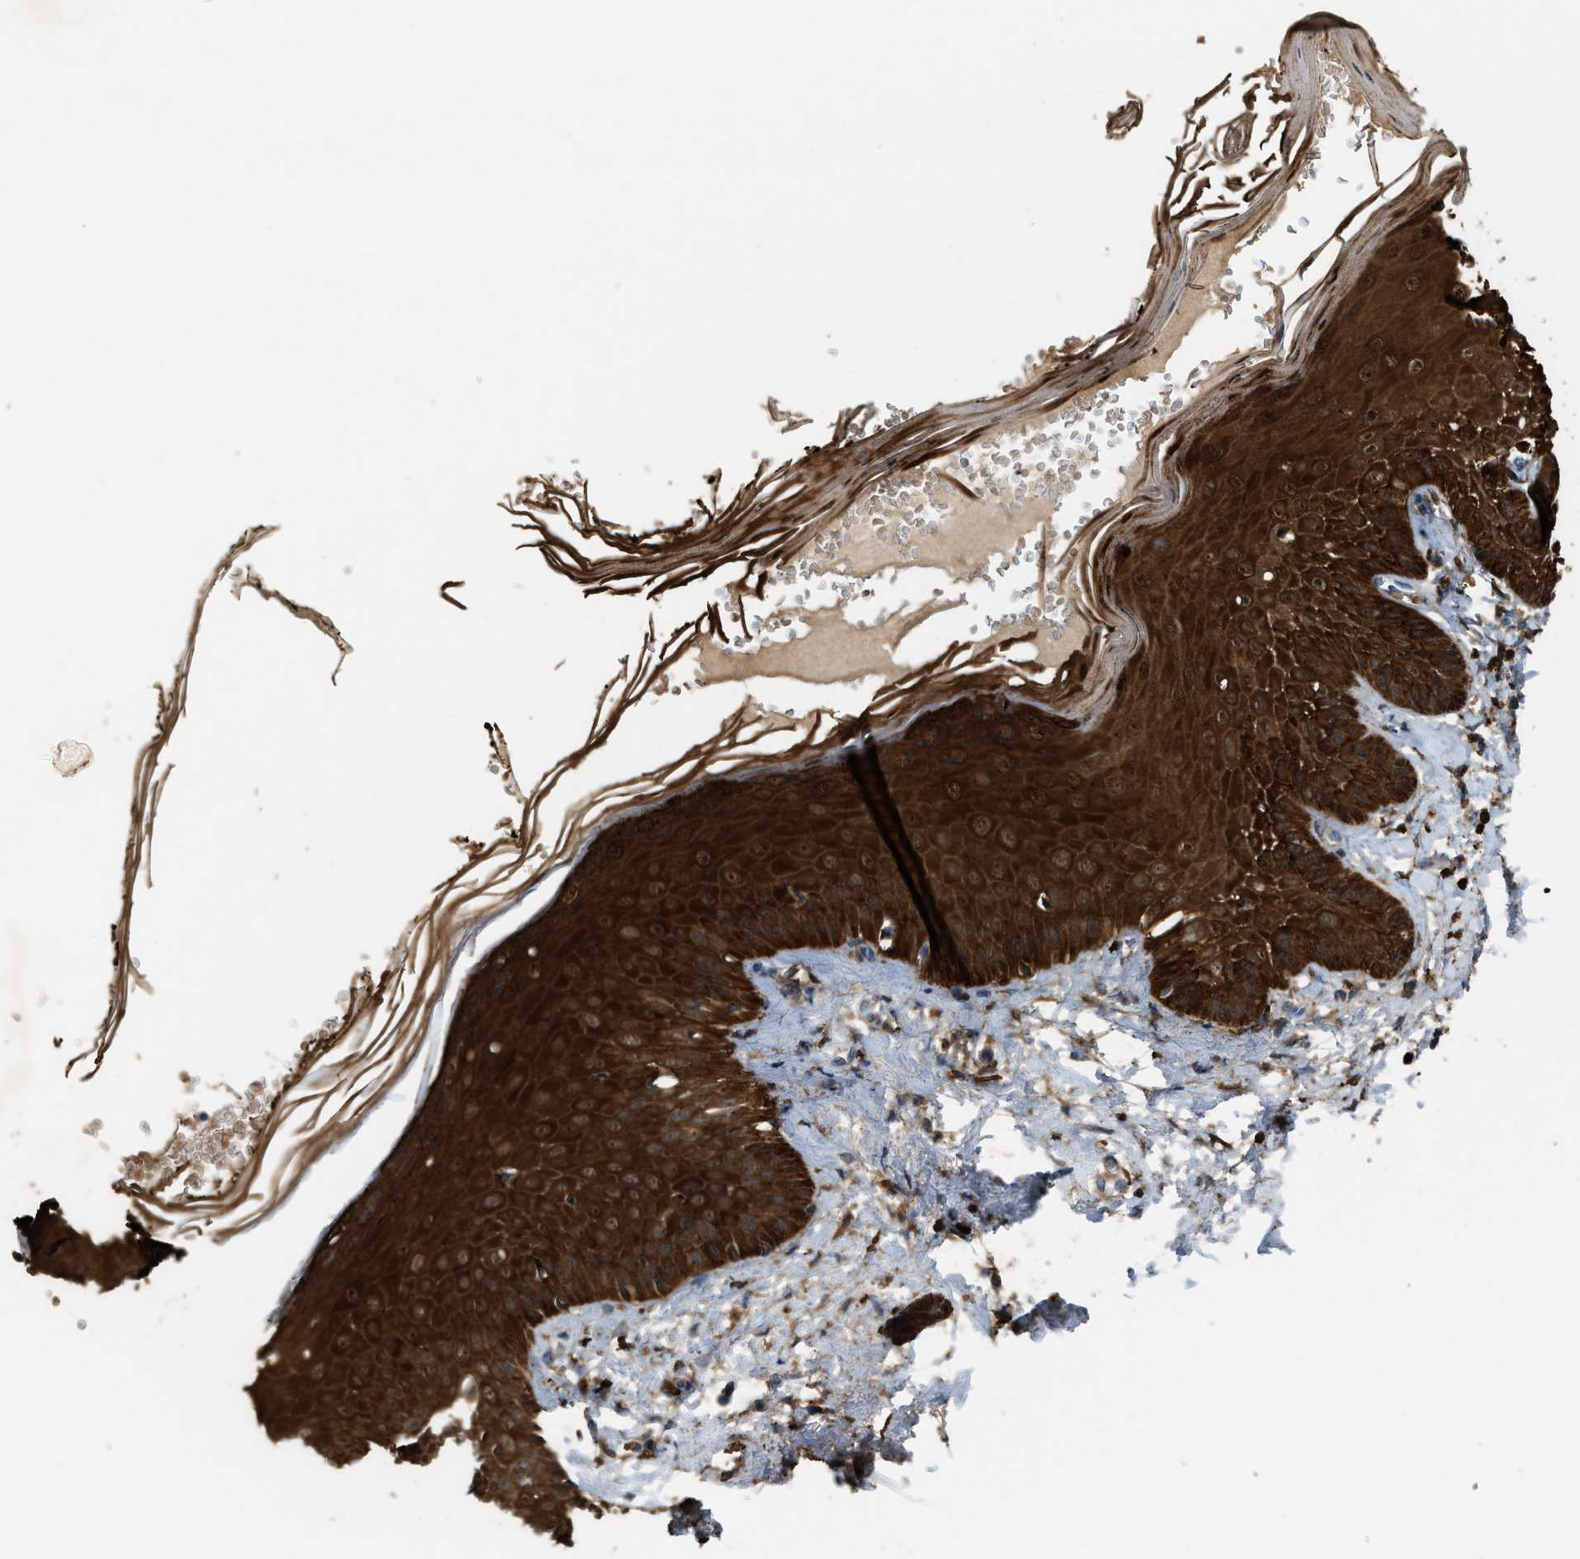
{"staining": {"intensity": "moderate", "quantity": ">75%", "location": "cytoplasmic/membranous"}, "tissue": "skin", "cell_type": "Fibroblasts", "image_type": "normal", "snomed": [{"axis": "morphology", "description": "Normal tissue, NOS"}, {"axis": "topography", "description": "Skin"}, {"axis": "topography", "description": "Peripheral nerve tissue"}], "caption": "This photomicrograph displays immunohistochemistry staining of normal skin, with medium moderate cytoplasmic/membranous positivity in about >75% of fibroblasts.", "gene": "SERPINB5", "patient": {"sex": "male", "age": 24}}